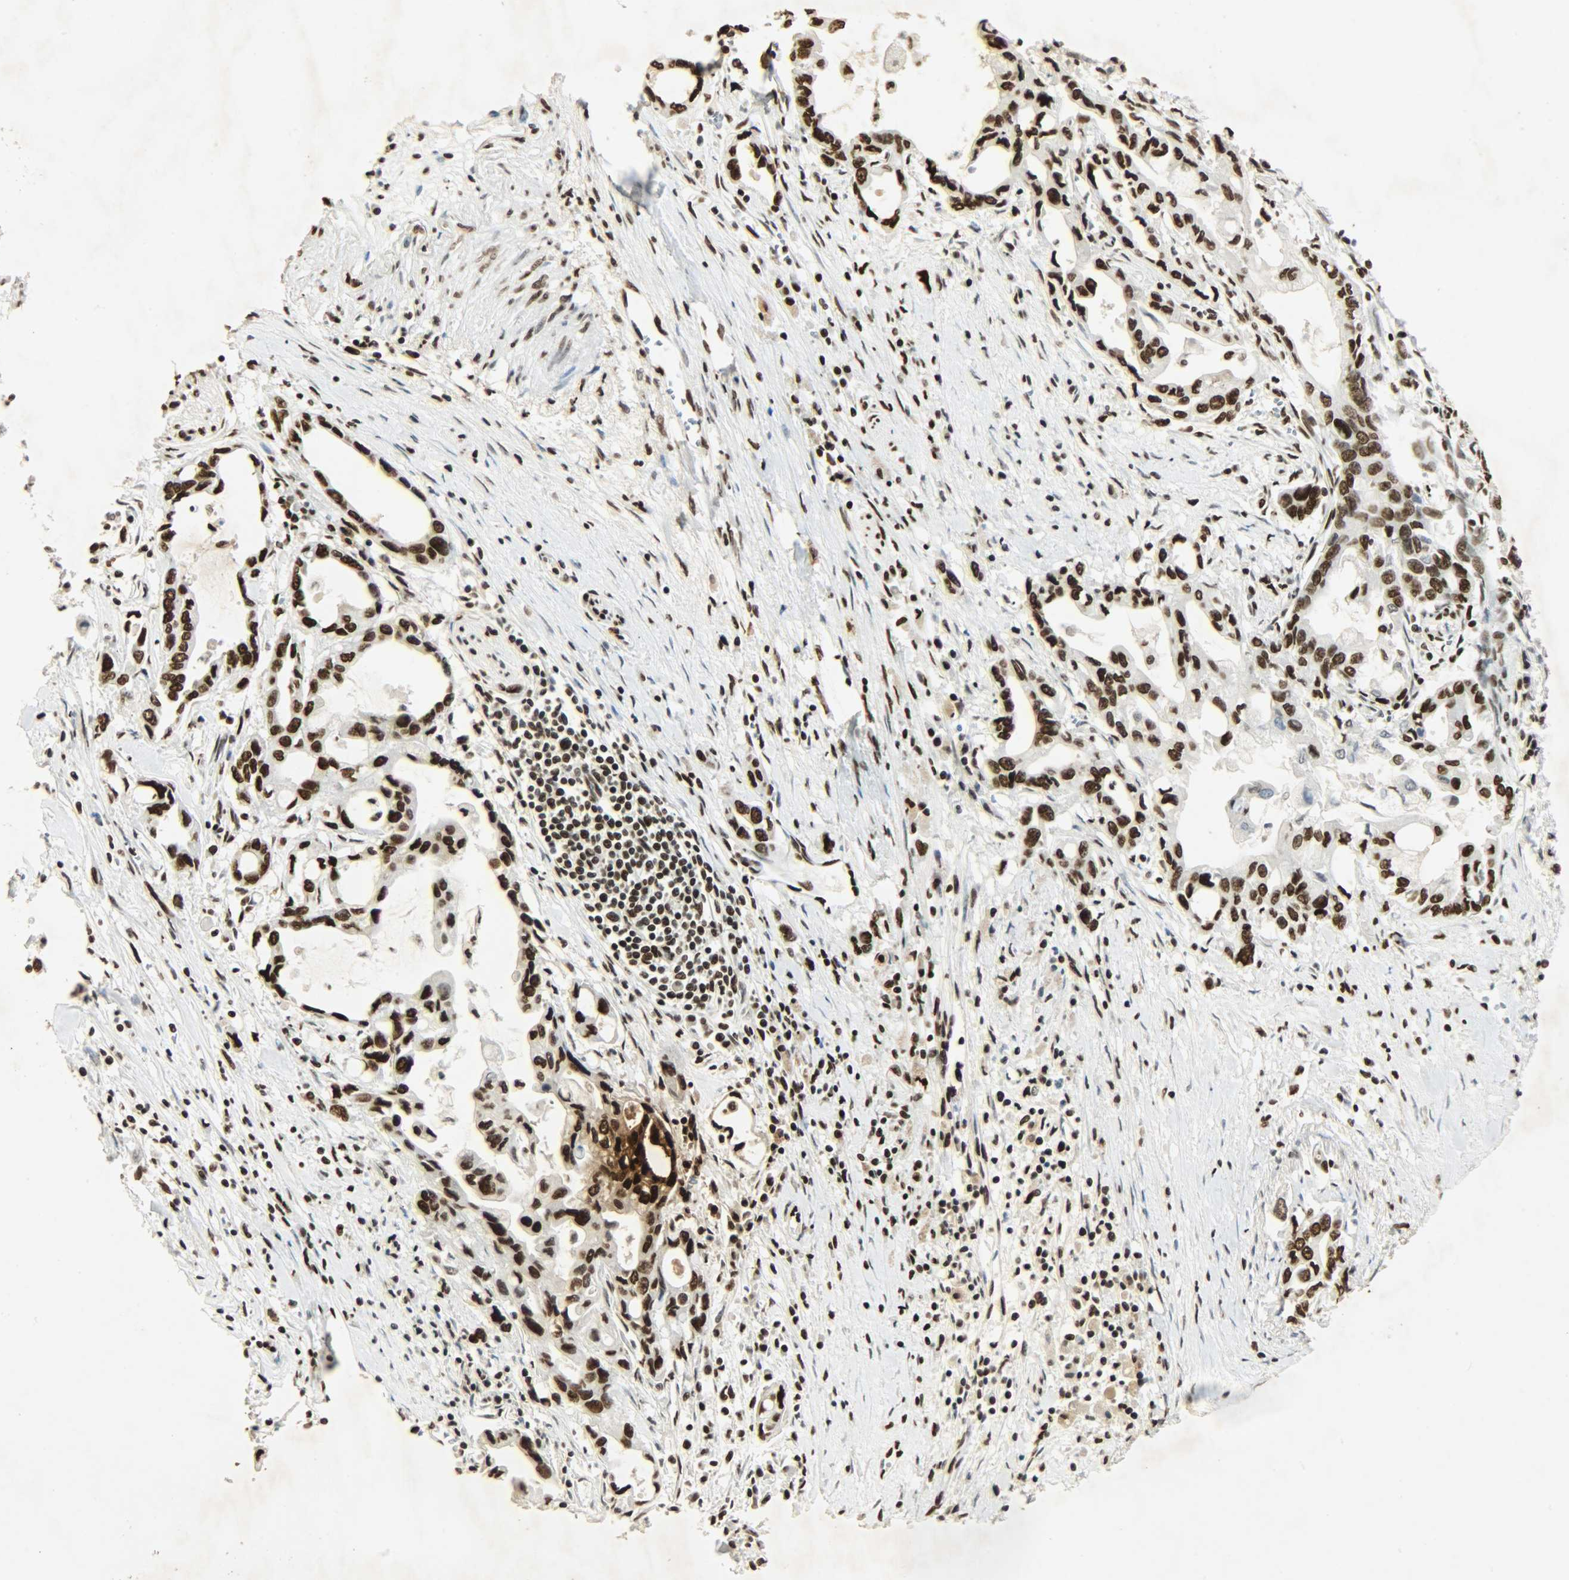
{"staining": {"intensity": "strong", "quantity": ">75%", "location": "nuclear"}, "tissue": "pancreatic cancer", "cell_type": "Tumor cells", "image_type": "cancer", "snomed": [{"axis": "morphology", "description": "Adenocarcinoma, NOS"}, {"axis": "topography", "description": "Pancreas"}], "caption": "Immunohistochemistry (IHC) histopathology image of neoplastic tissue: pancreatic adenocarcinoma stained using IHC shows high levels of strong protein expression localized specifically in the nuclear of tumor cells, appearing as a nuclear brown color.", "gene": "KHDRBS1", "patient": {"sex": "female", "age": 57}}